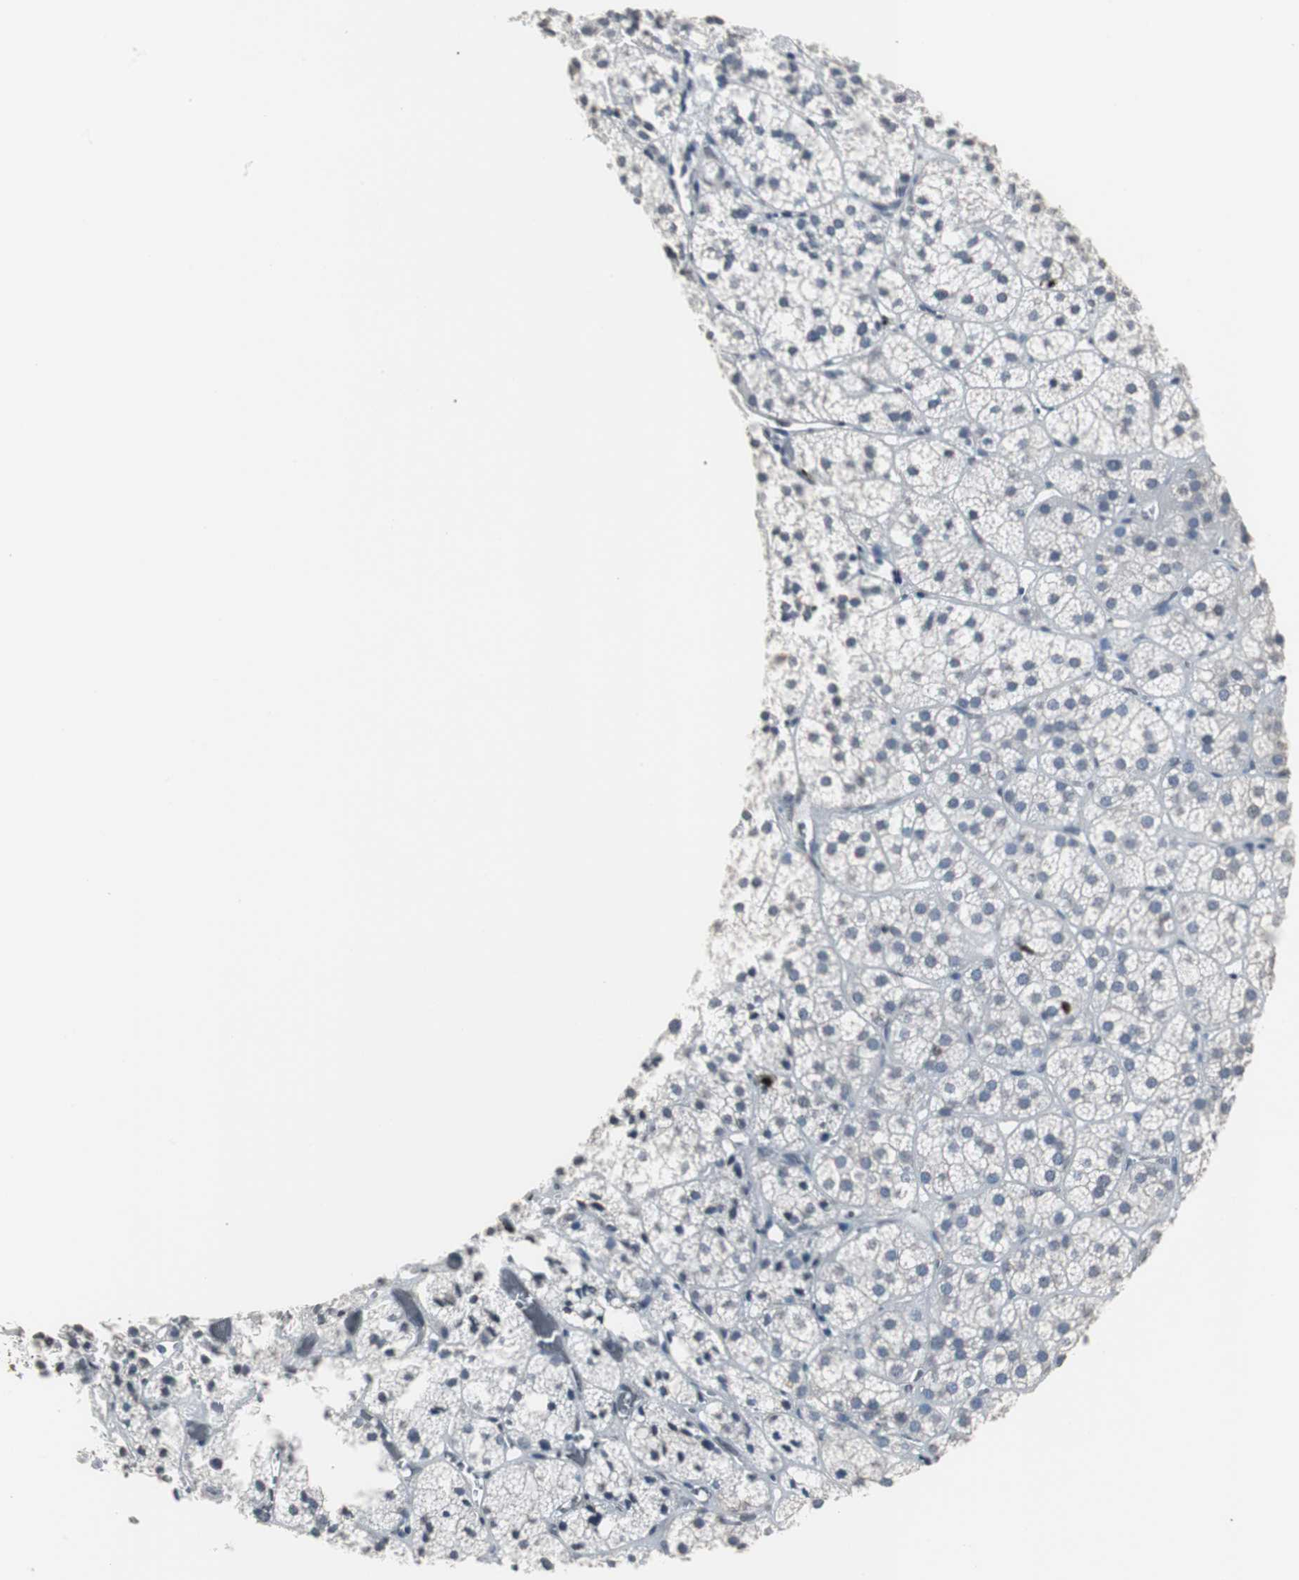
{"staining": {"intensity": "weak", "quantity": "<25%", "location": "nuclear"}, "tissue": "adrenal gland", "cell_type": "Glandular cells", "image_type": "normal", "snomed": [{"axis": "morphology", "description": "Normal tissue, NOS"}, {"axis": "topography", "description": "Adrenal gland"}], "caption": "This is an immunohistochemistry photomicrograph of normal adrenal gland. There is no positivity in glandular cells.", "gene": "TOP2A", "patient": {"sex": "female", "age": 71}}